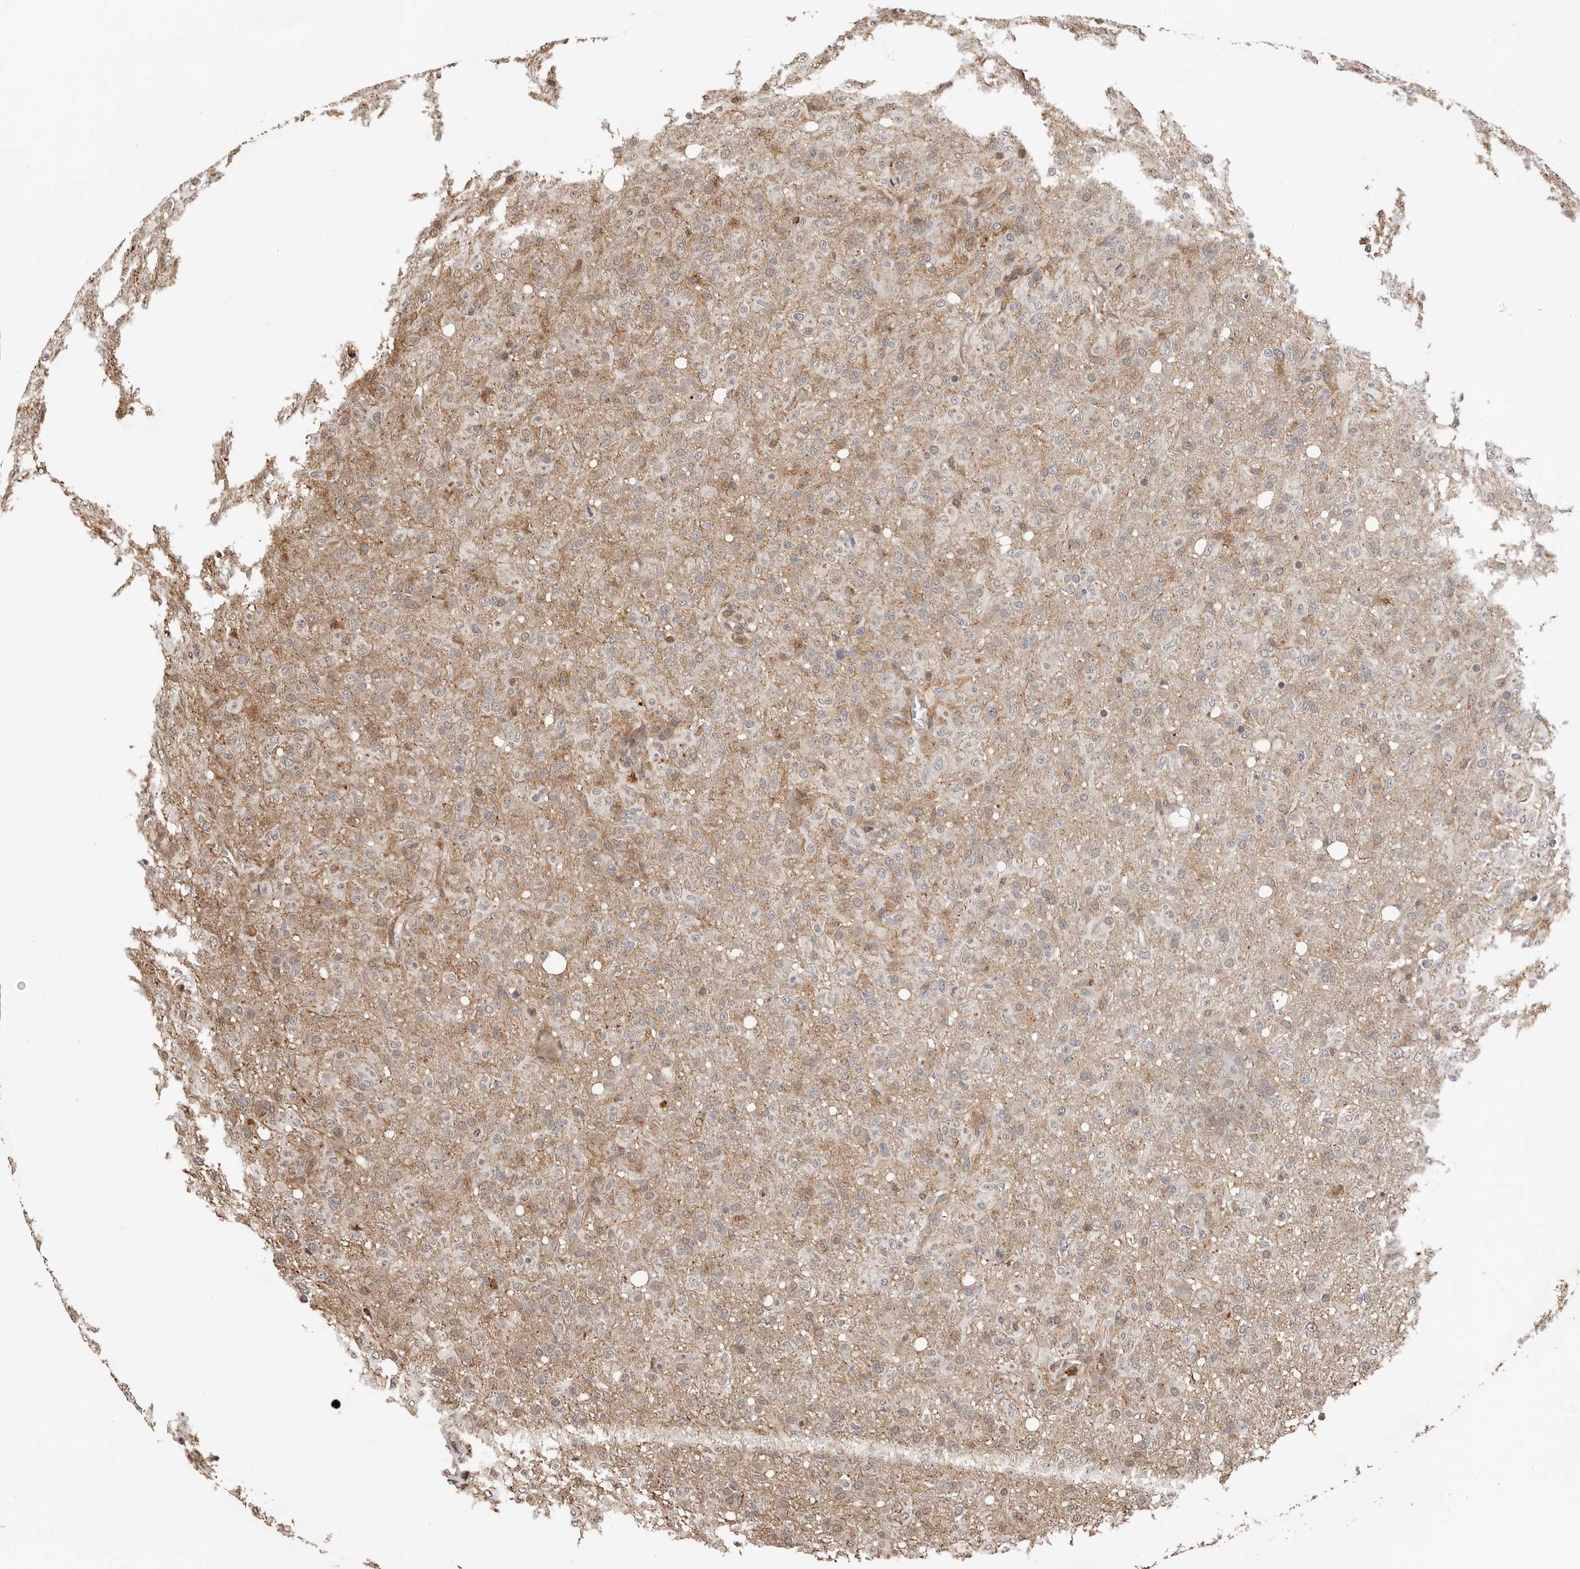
{"staining": {"intensity": "negative", "quantity": "none", "location": "none"}, "tissue": "glioma", "cell_type": "Tumor cells", "image_type": "cancer", "snomed": [{"axis": "morphology", "description": "Glioma, malignant, High grade"}, {"axis": "topography", "description": "Brain"}], "caption": "Tumor cells show no significant expression in high-grade glioma (malignant).", "gene": "RNF157", "patient": {"sex": "female", "age": 57}}